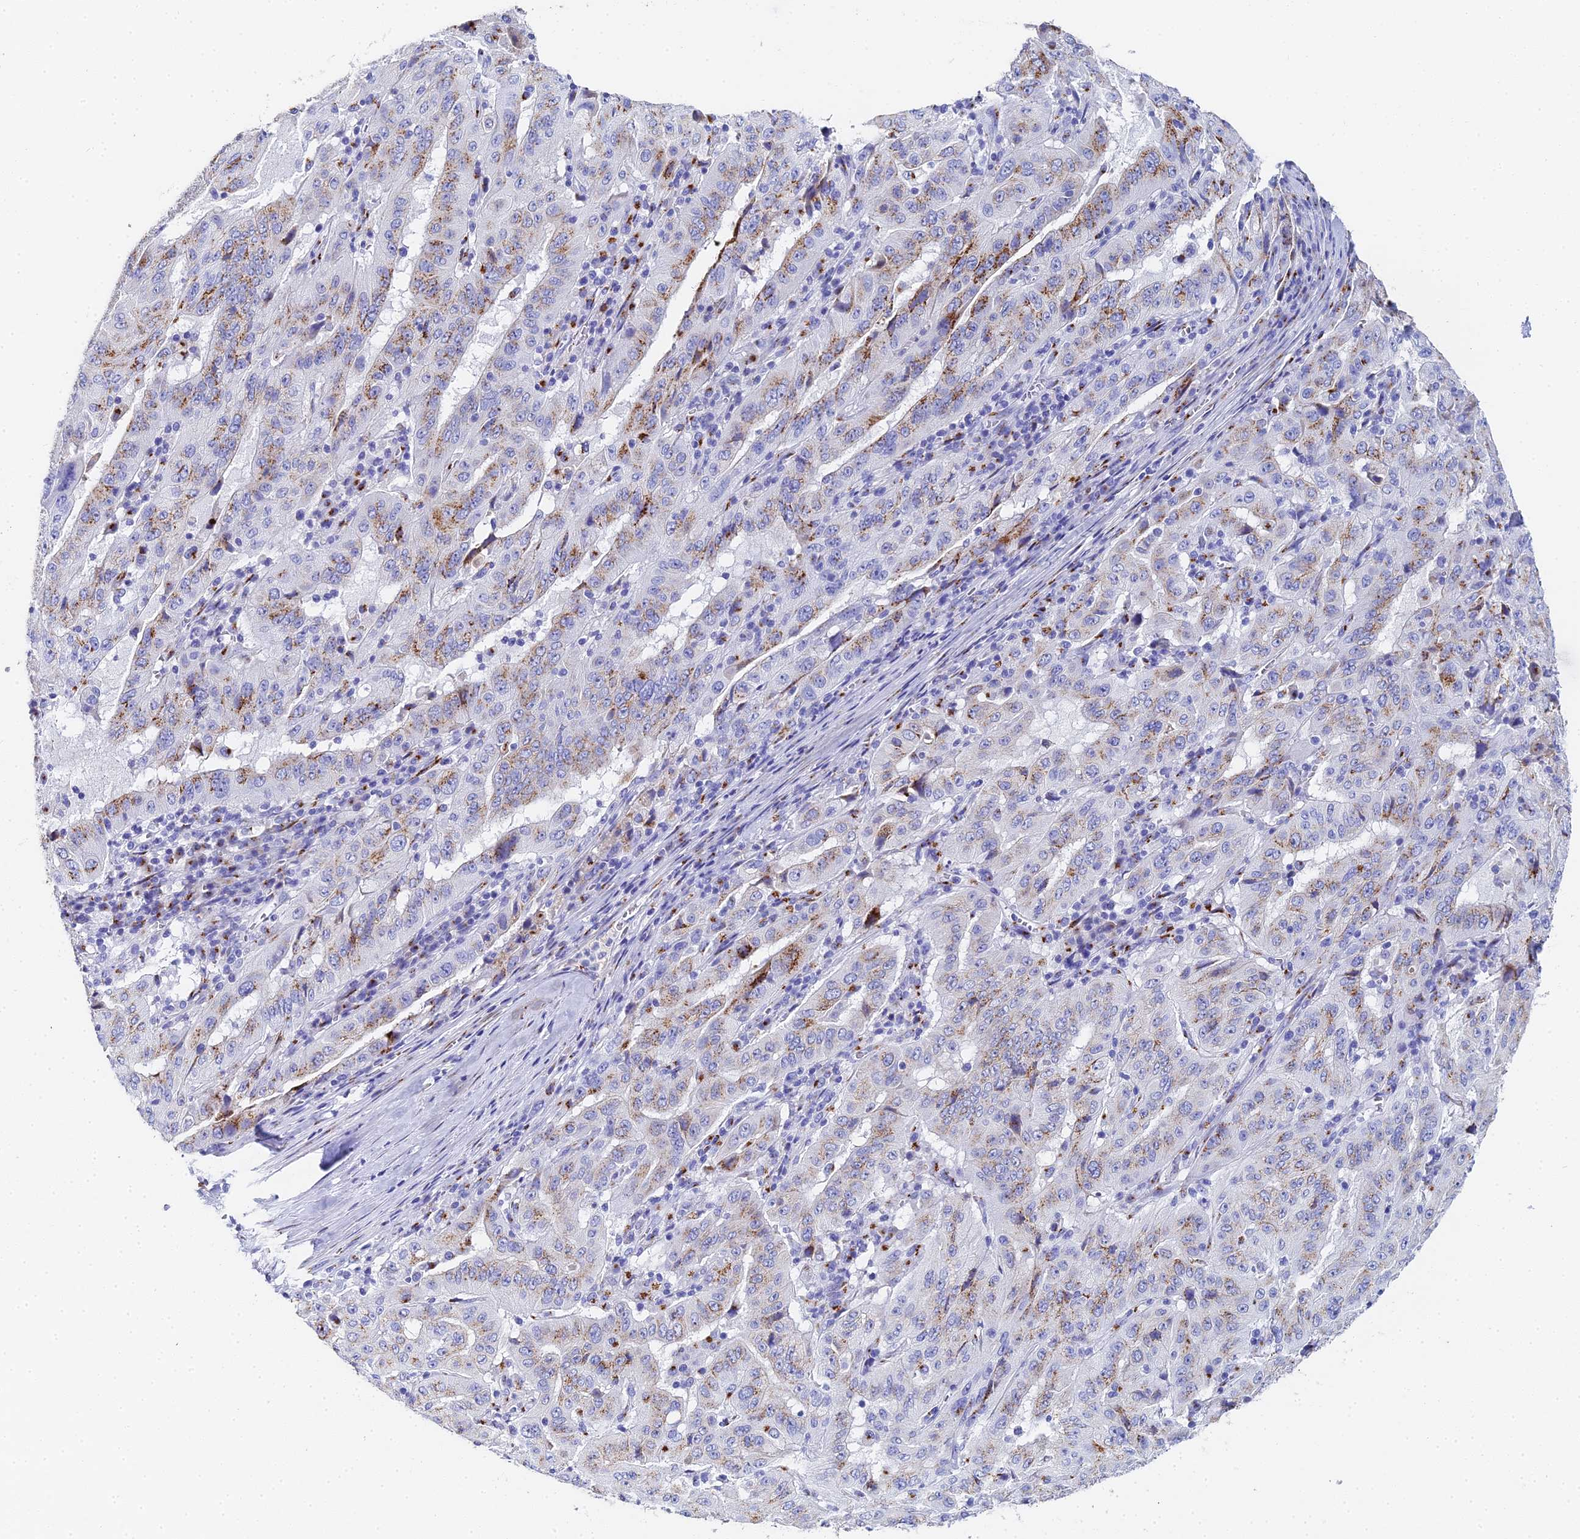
{"staining": {"intensity": "moderate", "quantity": ">75%", "location": "cytoplasmic/membranous"}, "tissue": "pancreatic cancer", "cell_type": "Tumor cells", "image_type": "cancer", "snomed": [{"axis": "morphology", "description": "Adenocarcinoma, NOS"}, {"axis": "topography", "description": "Pancreas"}], "caption": "This micrograph shows IHC staining of human pancreatic adenocarcinoma, with medium moderate cytoplasmic/membranous expression in approximately >75% of tumor cells.", "gene": "ENSG00000268674", "patient": {"sex": "male", "age": 63}}